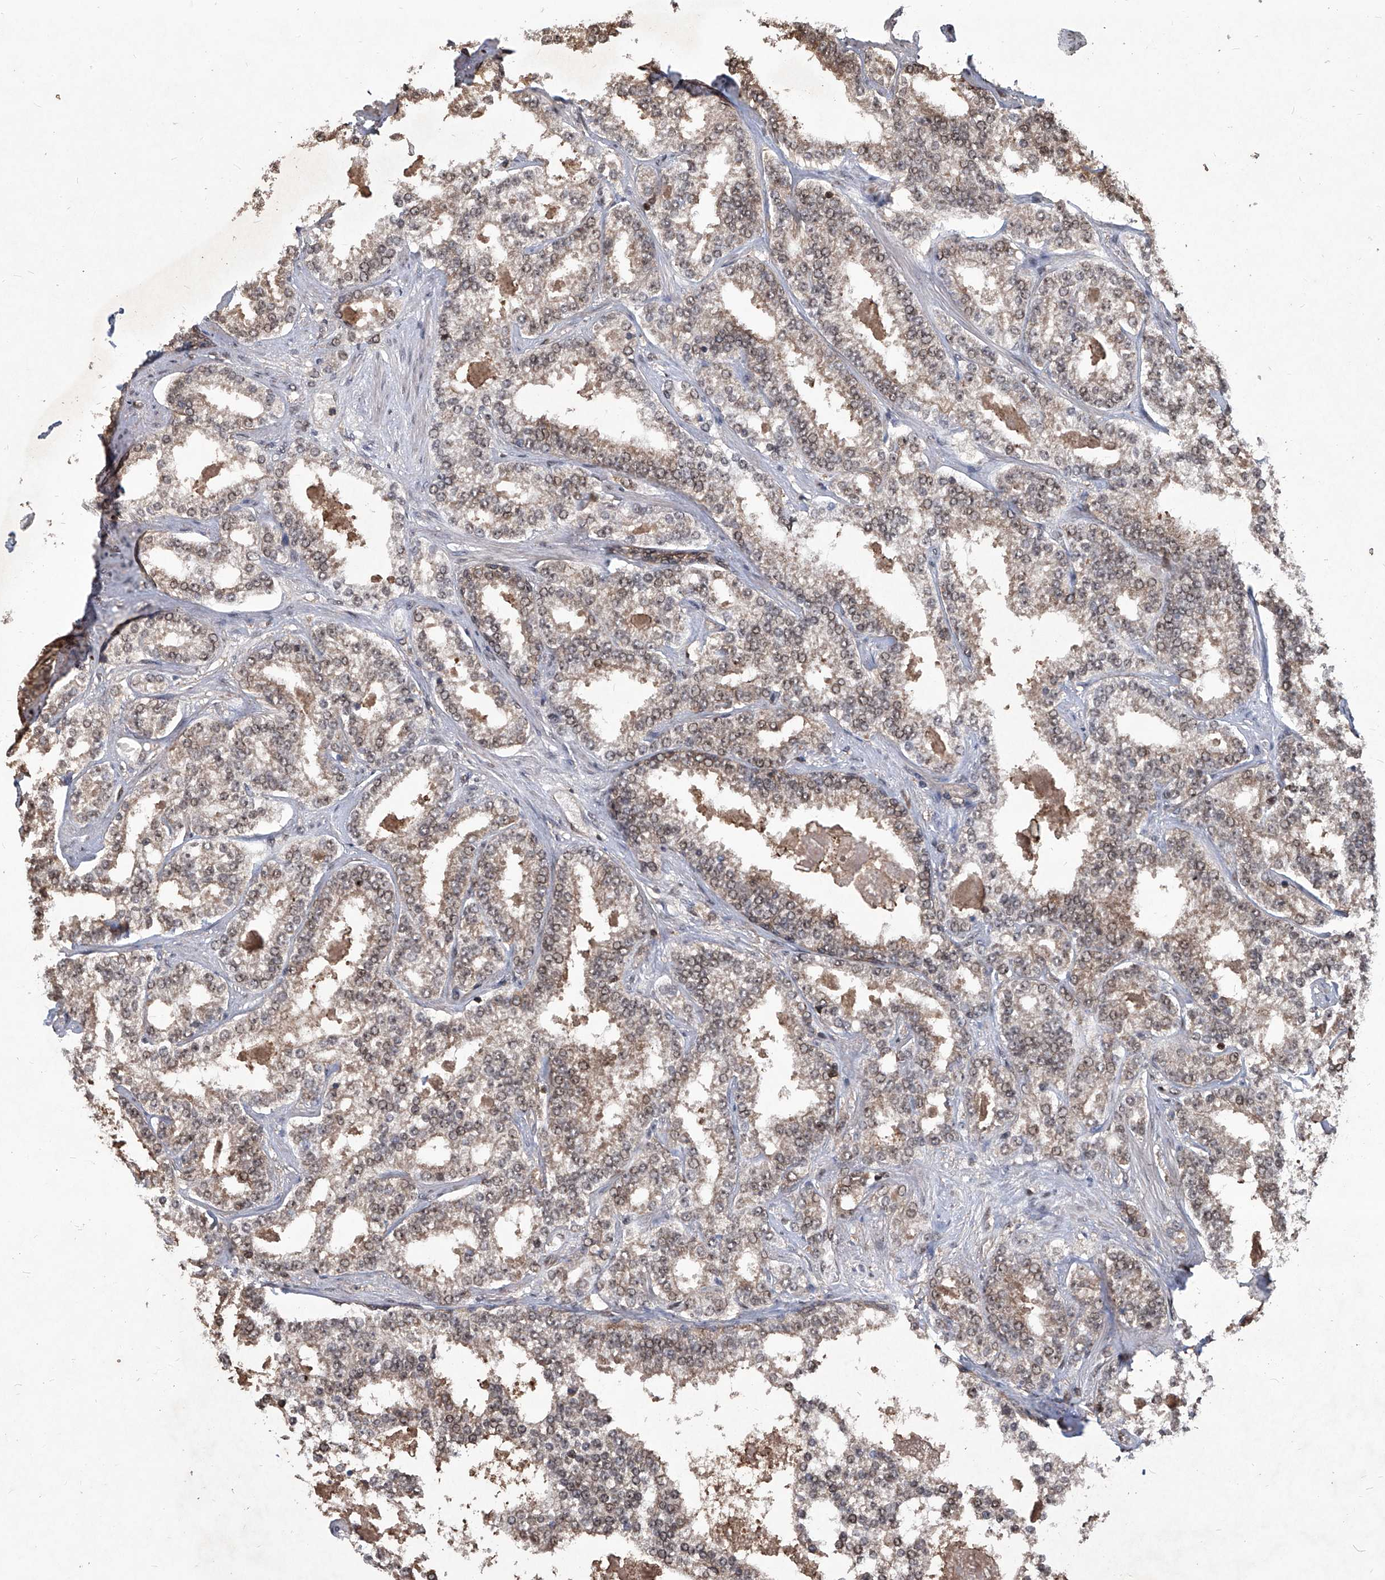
{"staining": {"intensity": "negative", "quantity": "none", "location": "none"}, "tissue": "prostate cancer", "cell_type": "Tumor cells", "image_type": "cancer", "snomed": [{"axis": "morphology", "description": "Normal tissue, NOS"}, {"axis": "morphology", "description": "Adenocarcinoma, High grade"}, {"axis": "topography", "description": "Prostate"}], "caption": "This is an IHC histopathology image of human prostate cancer (high-grade adenocarcinoma). There is no expression in tumor cells.", "gene": "PSMB1", "patient": {"sex": "male", "age": 83}}